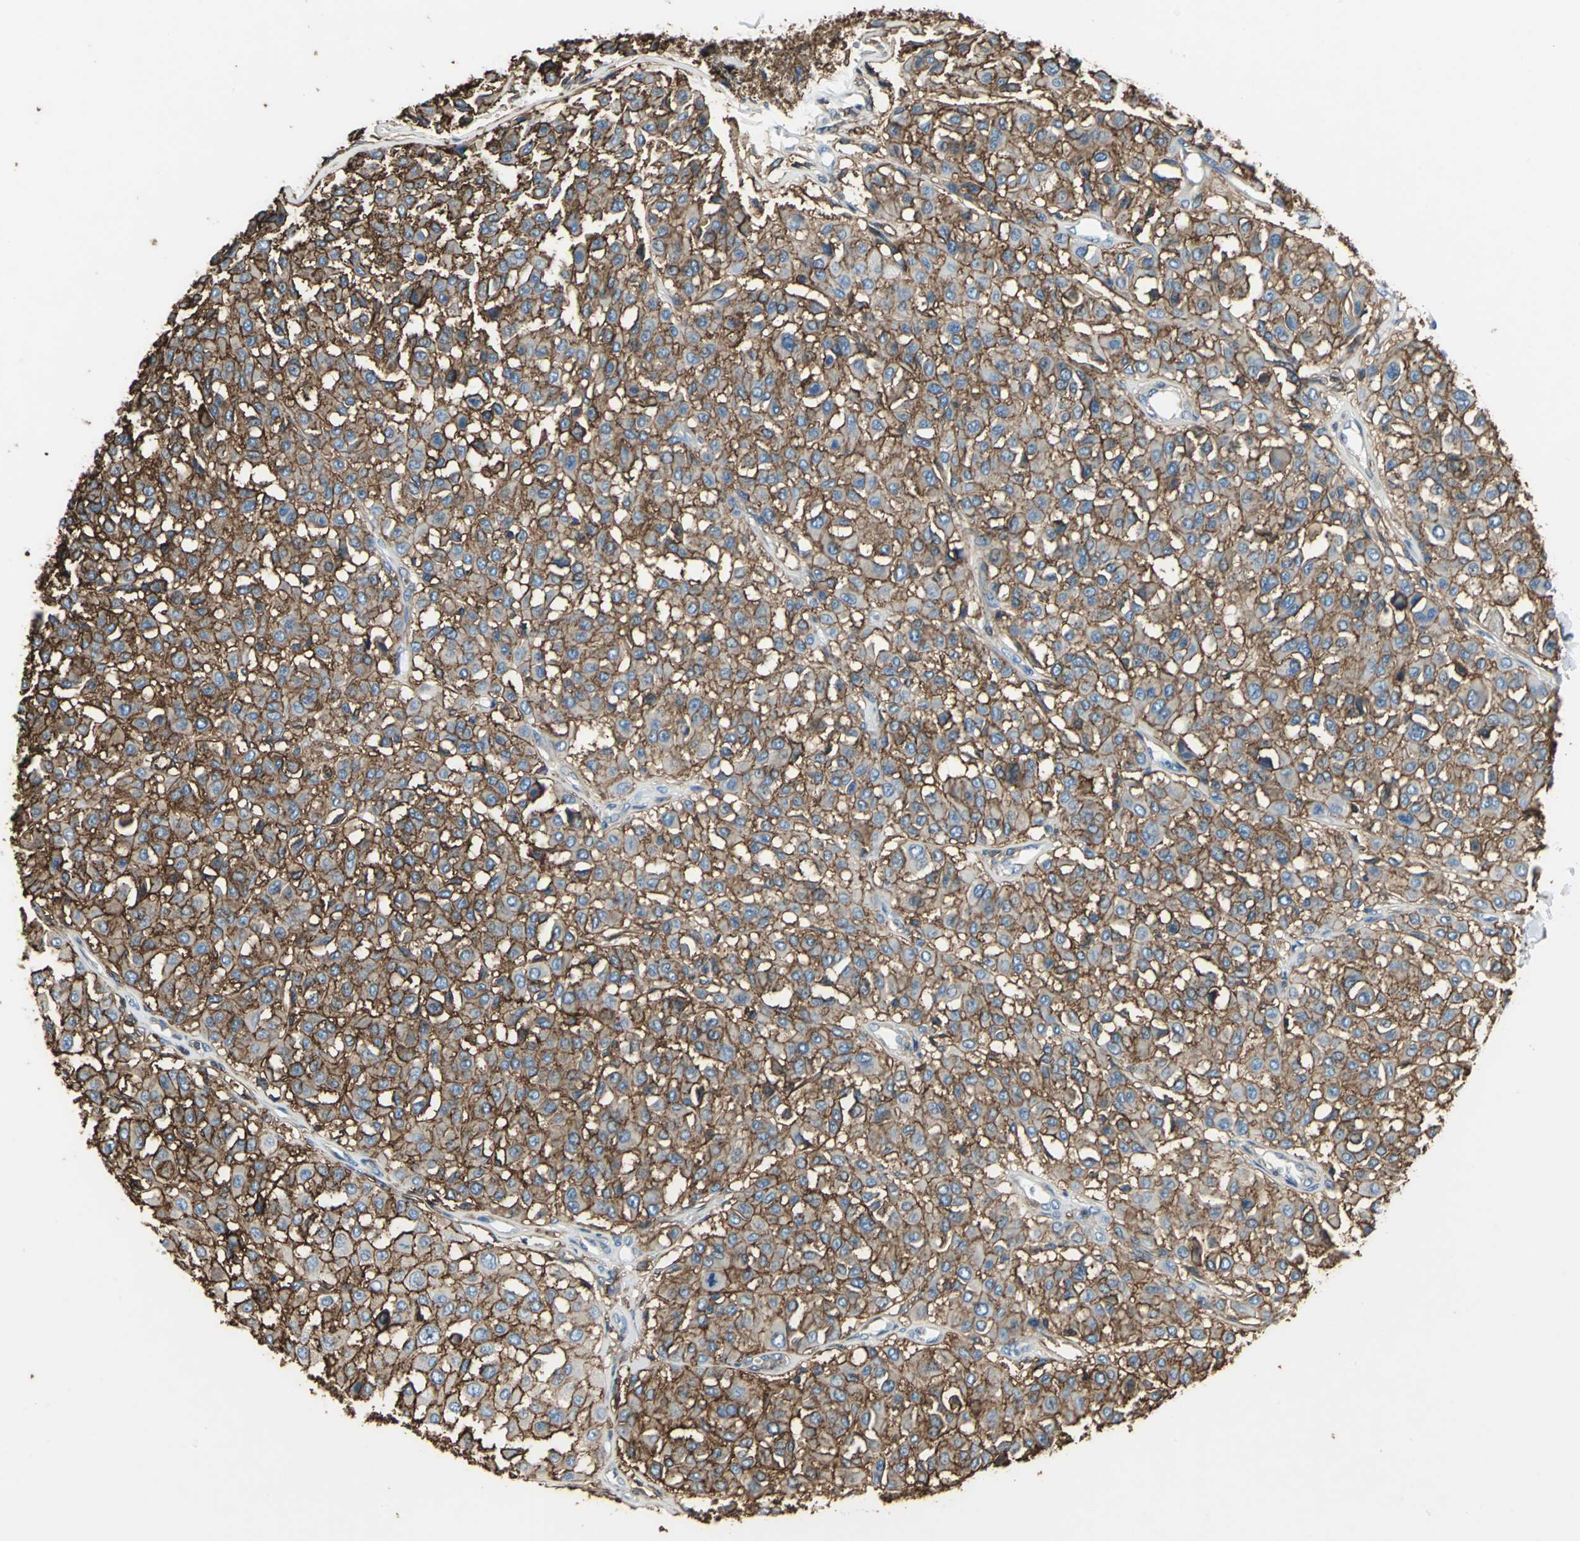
{"staining": {"intensity": "strong", "quantity": ">75%", "location": "cytoplasmic/membranous"}, "tissue": "melanoma", "cell_type": "Tumor cells", "image_type": "cancer", "snomed": [{"axis": "morphology", "description": "Malignant melanoma, Metastatic site"}, {"axis": "topography", "description": "Soft tissue"}], "caption": "Protein staining of malignant melanoma (metastatic site) tissue displays strong cytoplasmic/membranous staining in about >75% of tumor cells. The staining is performed using DAB brown chromogen to label protein expression. The nuclei are counter-stained blue using hematoxylin.", "gene": "CD44", "patient": {"sex": "male", "age": 41}}